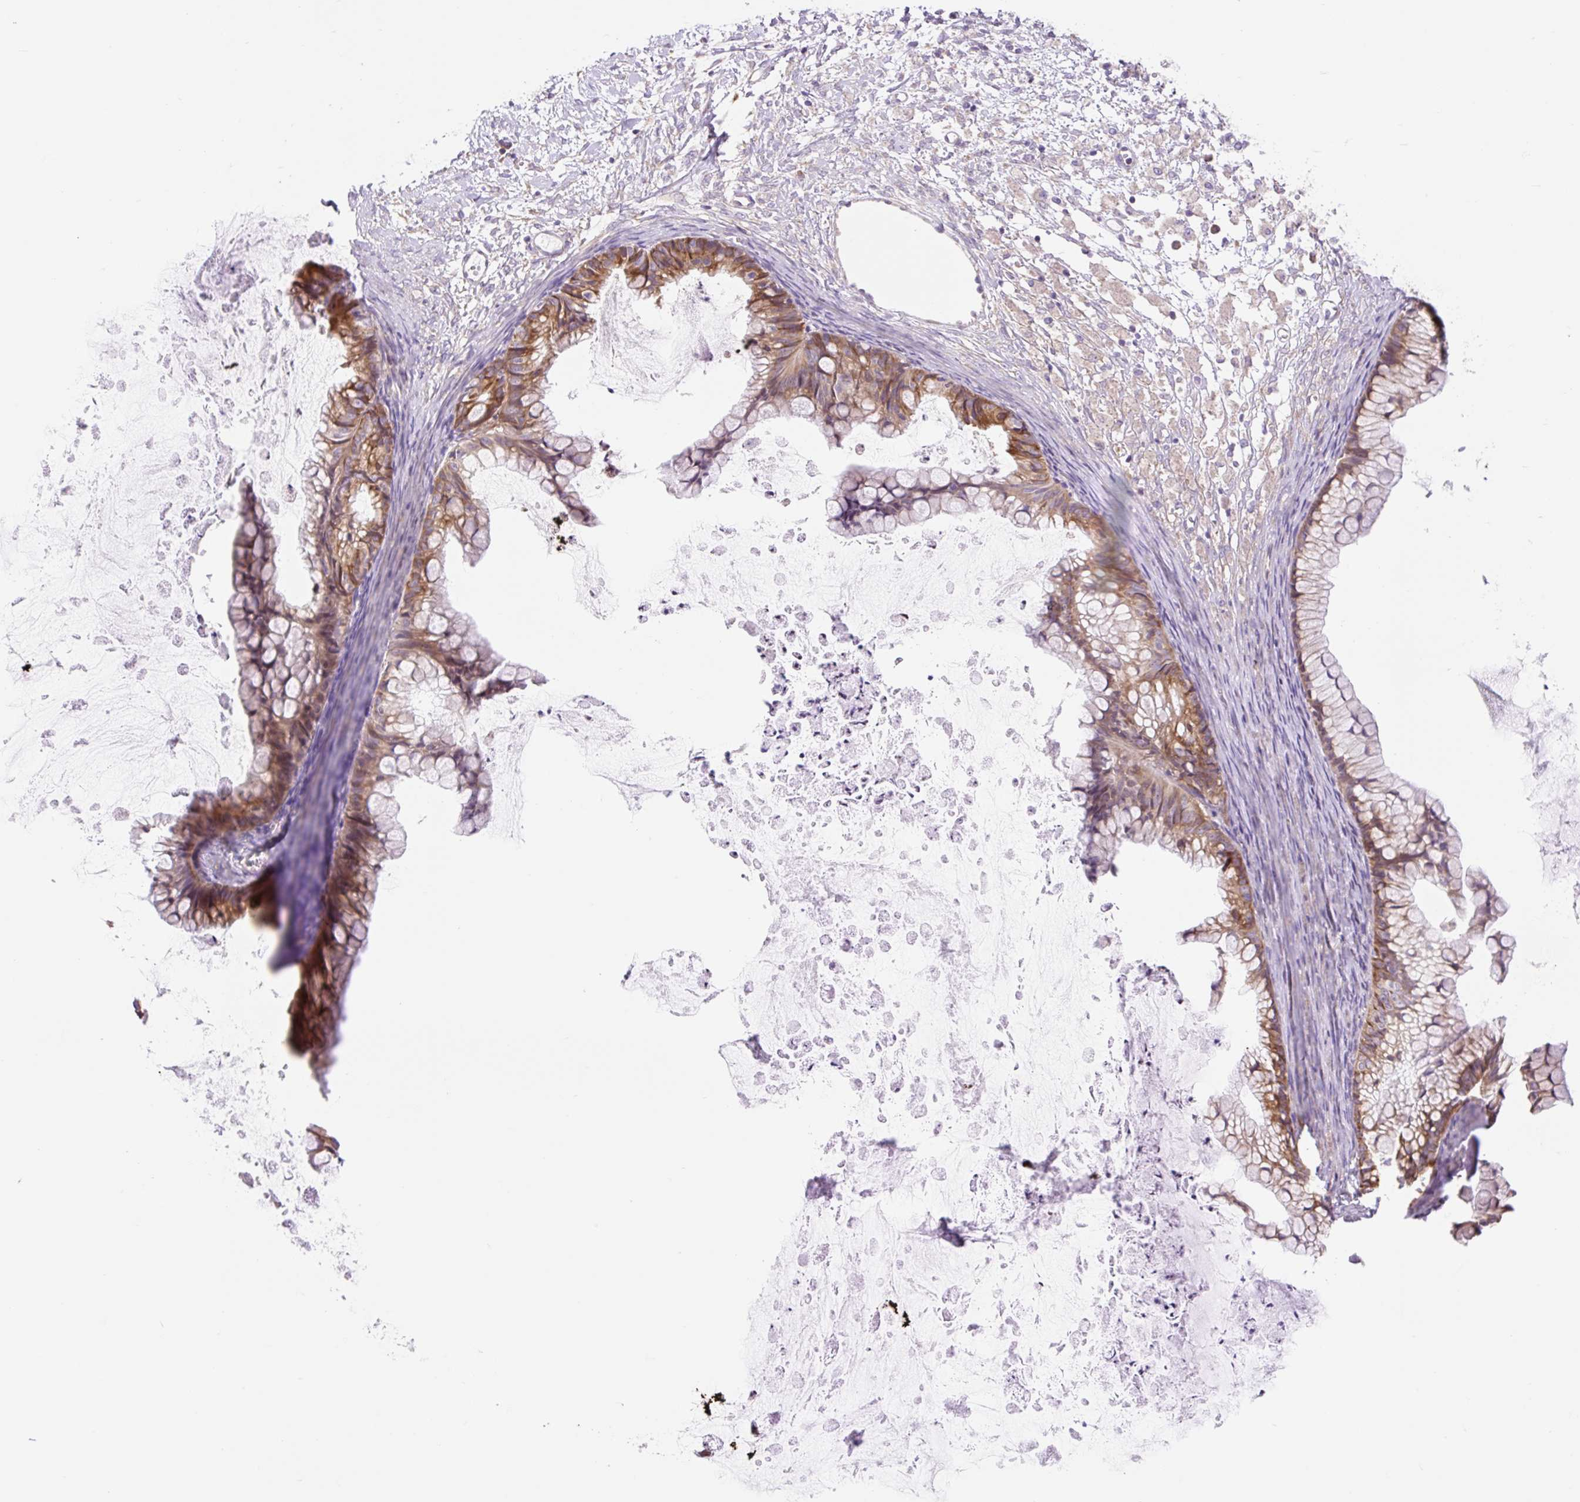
{"staining": {"intensity": "moderate", "quantity": ">75%", "location": "cytoplasmic/membranous"}, "tissue": "ovarian cancer", "cell_type": "Tumor cells", "image_type": "cancer", "snomed": [{"axis": "morphology", "description": "Cystadenocarcinoma, mucinous, NOS"}, {"axis": "topography", "description": "Ovary"}], "caption": "Human ovarian cancer (mucinous cystadenocarcinoma) stained for a protein (brown) shows moderate cytoplasmic/membranous positive positivity in approximately >75% of tumor cells.", "gene": "GPR45", "patient": {"sex": "female", "age": 35}}